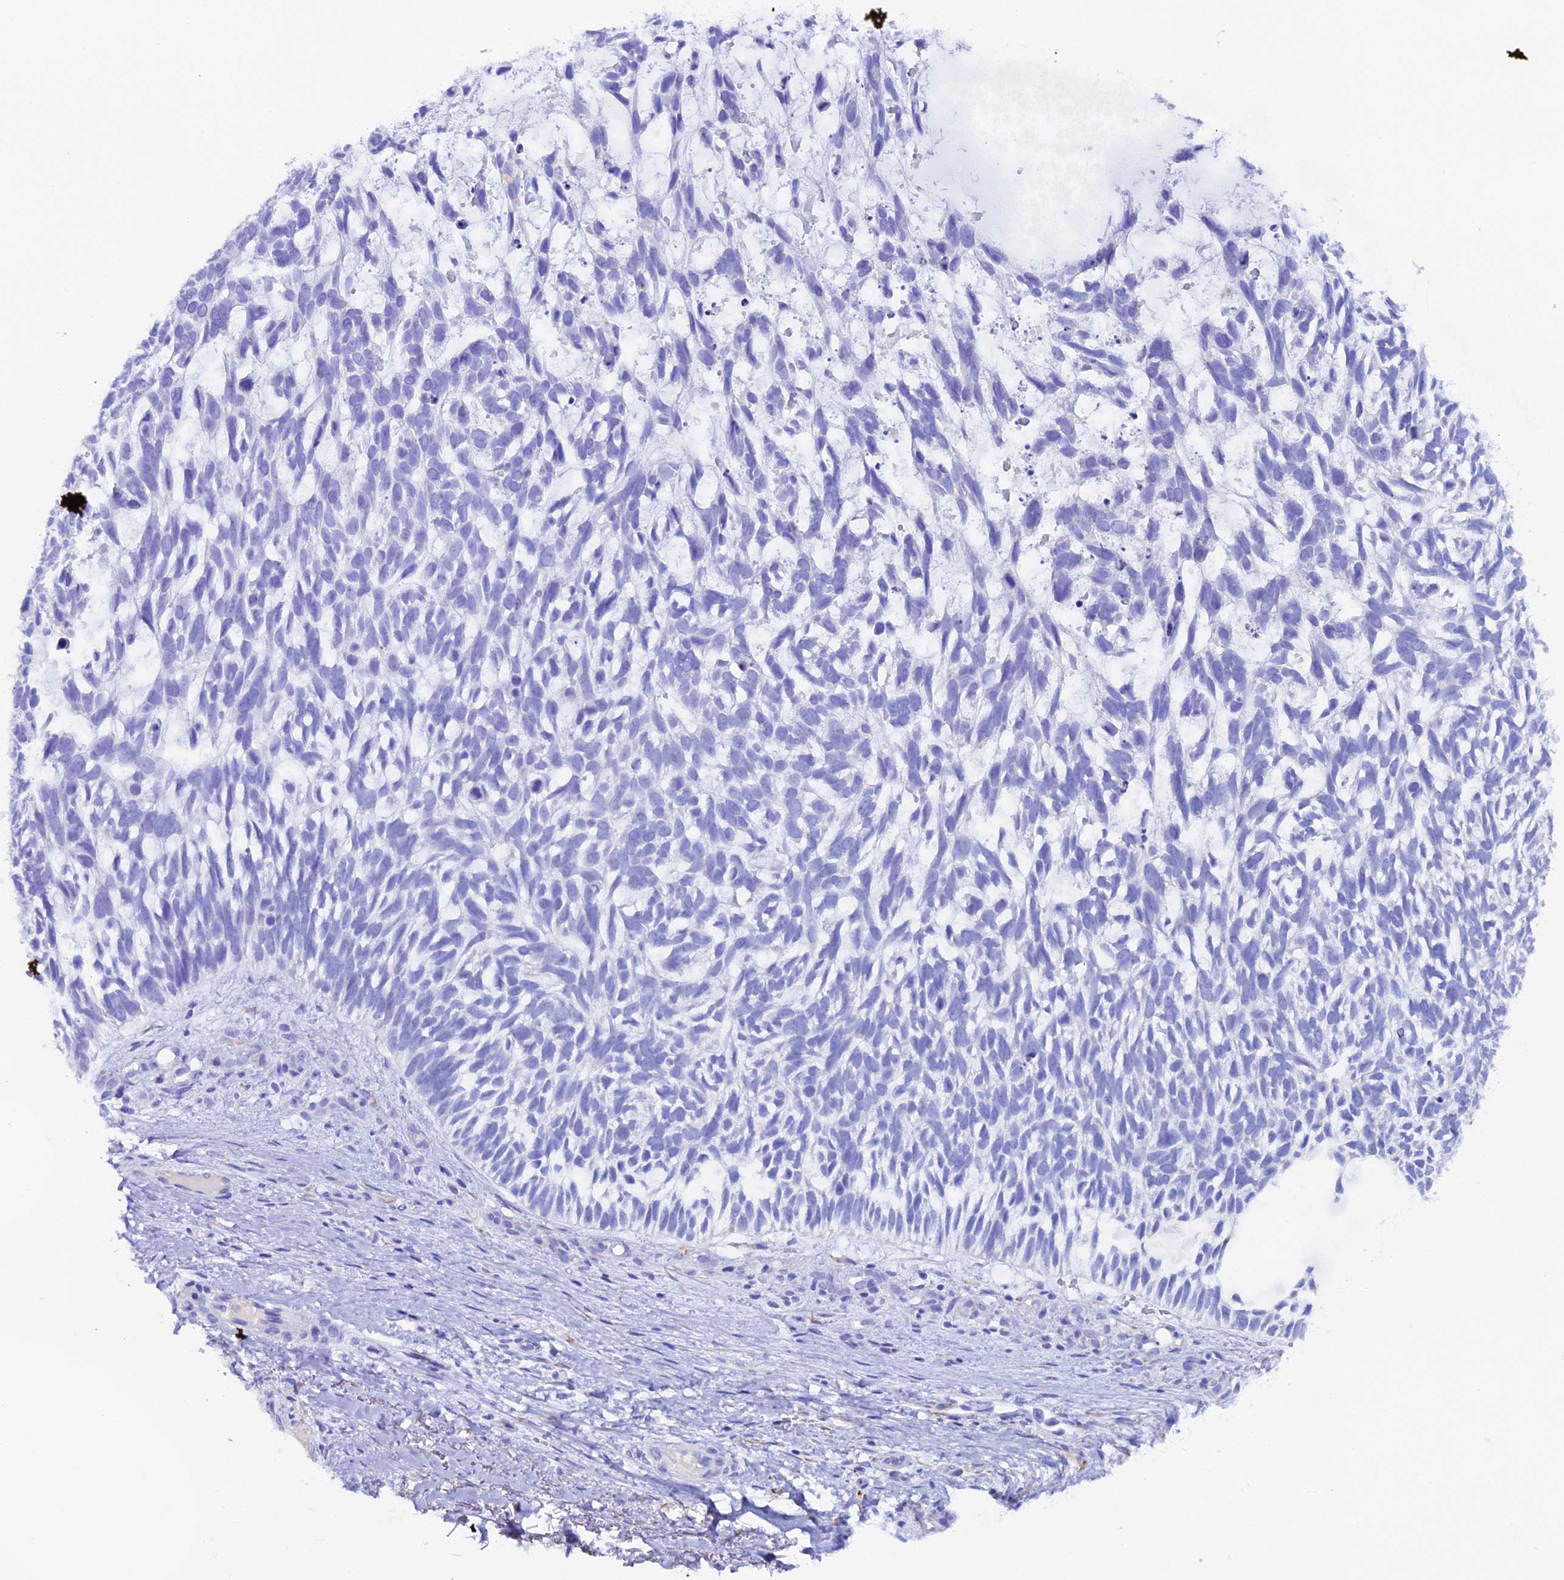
{"staining": {"intensity": "negative", "quantity": "none", "location": "none"}, "tissue": "skin cancer", "cell_type": "Tumor cells", "image_type": "cancer", "snomed": [{"axis": "morphology", "description": "Basal cell carcinoma"}, {"axis": "topography", "description": "Skin"}], "caption": "Immunohistochemistry of human basal cell carcinoma (skin) shows no staining in tumor cells.", "gene": "FKBP11", "patient": {"sex": "male", "age": 88}}